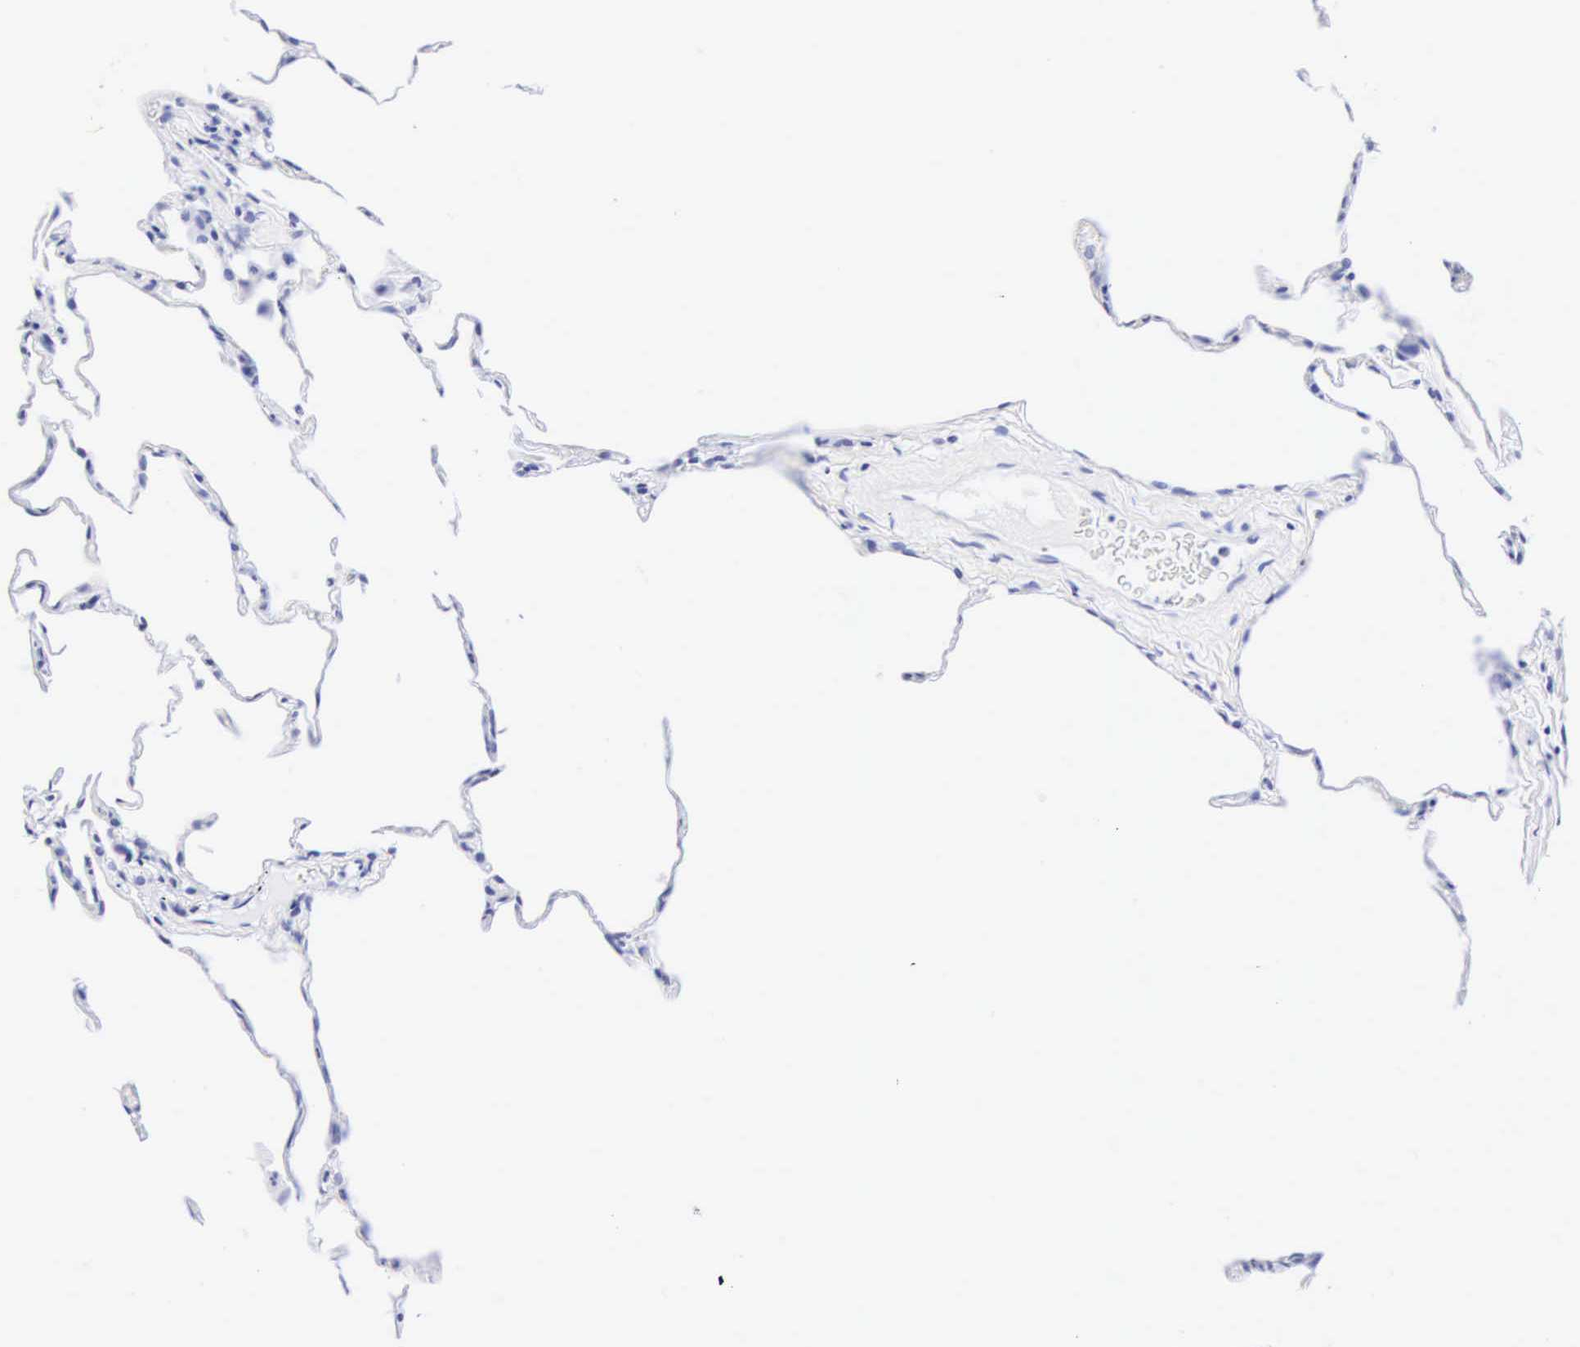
{"staining": {"intensity": "negative", "quantity": "none", "location": "none"}, "tissue": "lung", "cell_type": "Alveolar cells", "image_type": "normal", "snomed": [{"axis": "morphology", "description": "Normal tissue, NOS"}, {"axis": "topography", "description": "Lung"}], "caption": "An immunohistochemistry photomicrograph of benign lung is shown. There is no staining in alveolar cells of lung.", "gene": "CGB3", "patient": {"sex": "female", "age": 75}}